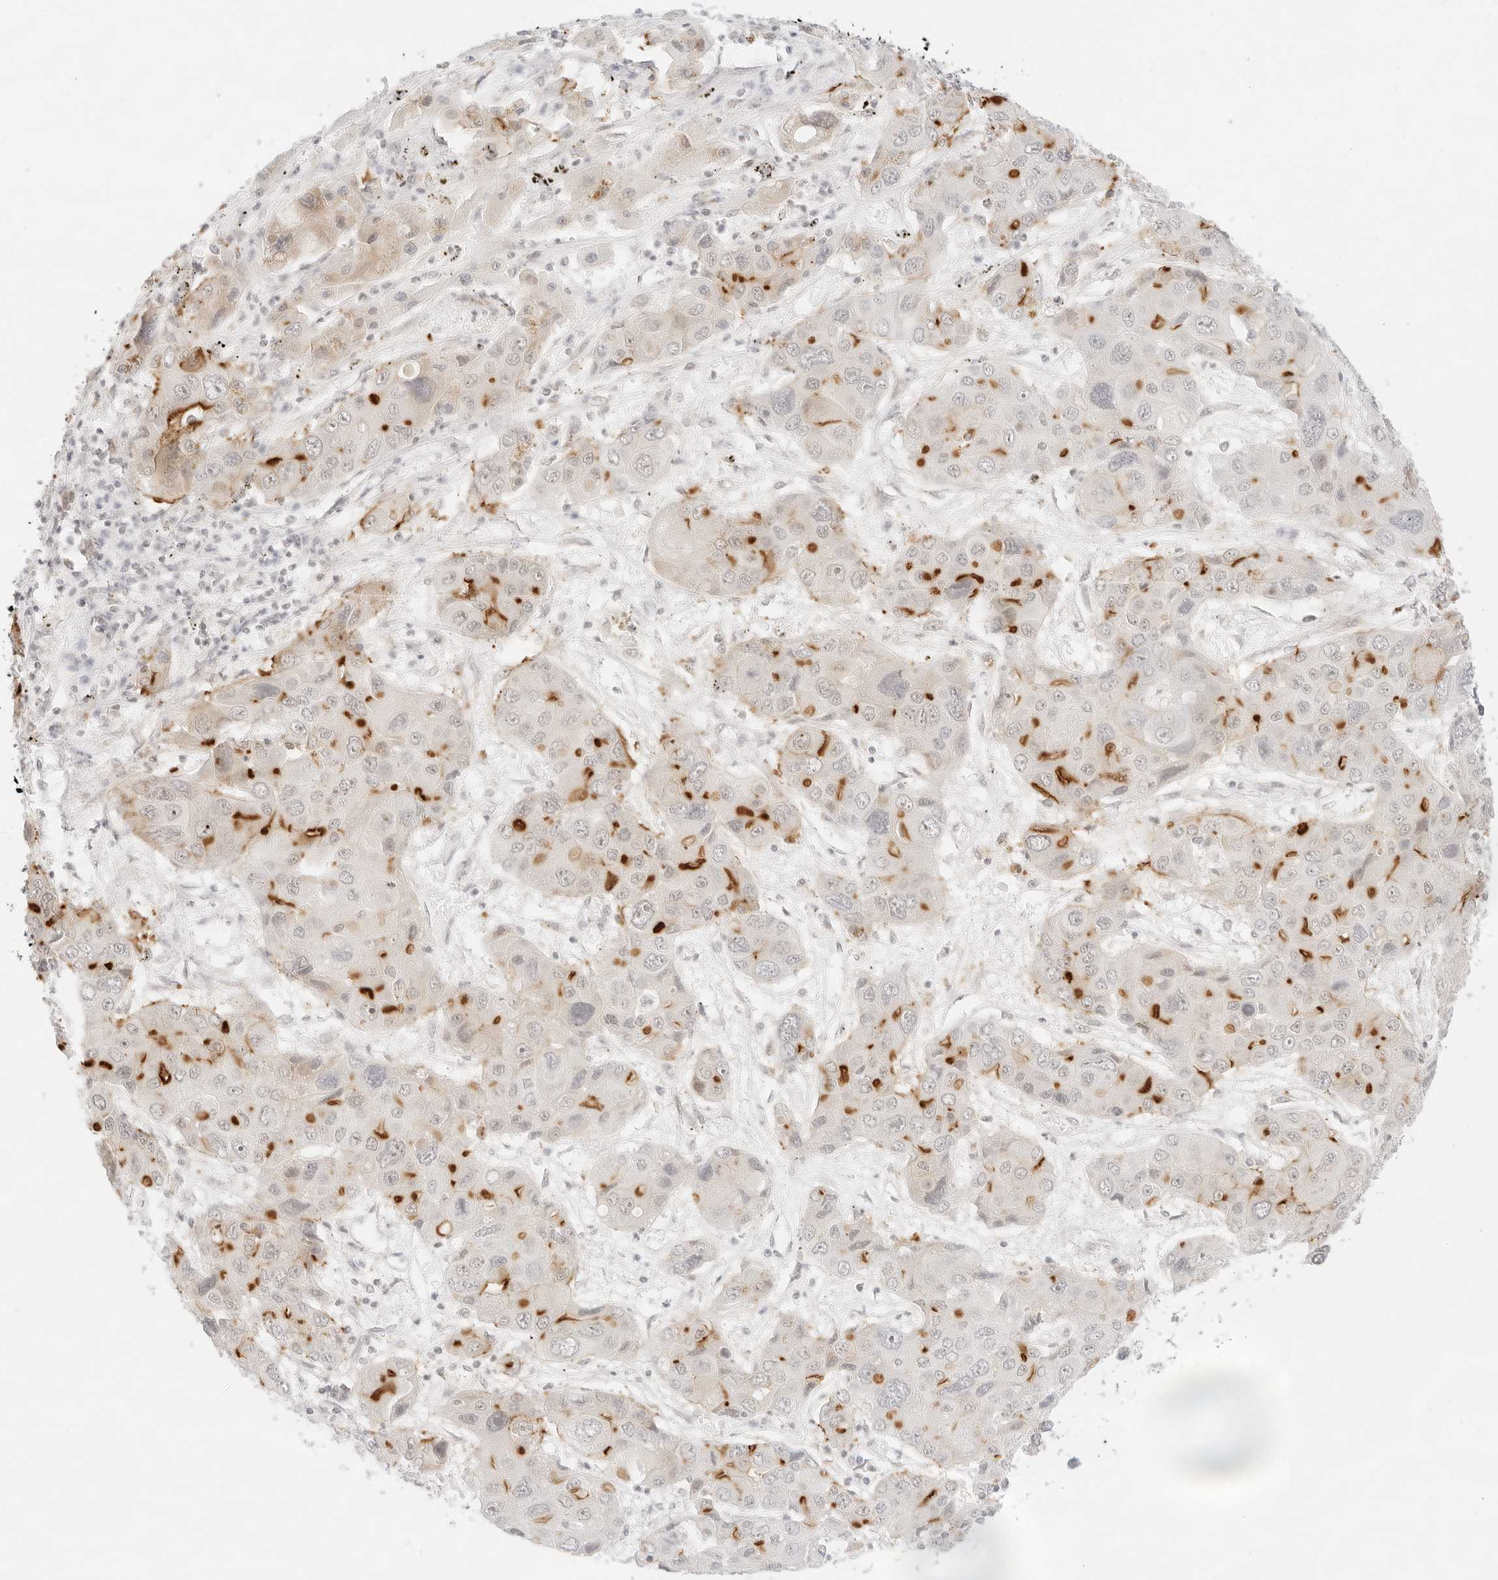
{"staining": {"intensity": "strong", "quantity": "<25%", "location": "cytoplasmic/membranous"}, "tissue": "liver cancer", "cell_type": "Tumor cells", "image_type": "cancer", "snomed": [{"axis": "morphology", "description": "Cholangiocarcinoma"}, {"axis": "topography", "description": "Liver"}], "caption": "An IHC photomicrograph of neoplastic tissue is shown. Protein staining in brown labels strong cytoplasmic/membranous positivity in liver cancer (cholangiocarcinoma) within tumor cells.", "gene": "GNAS", "patient": {"sex": "male", "age": 67}}